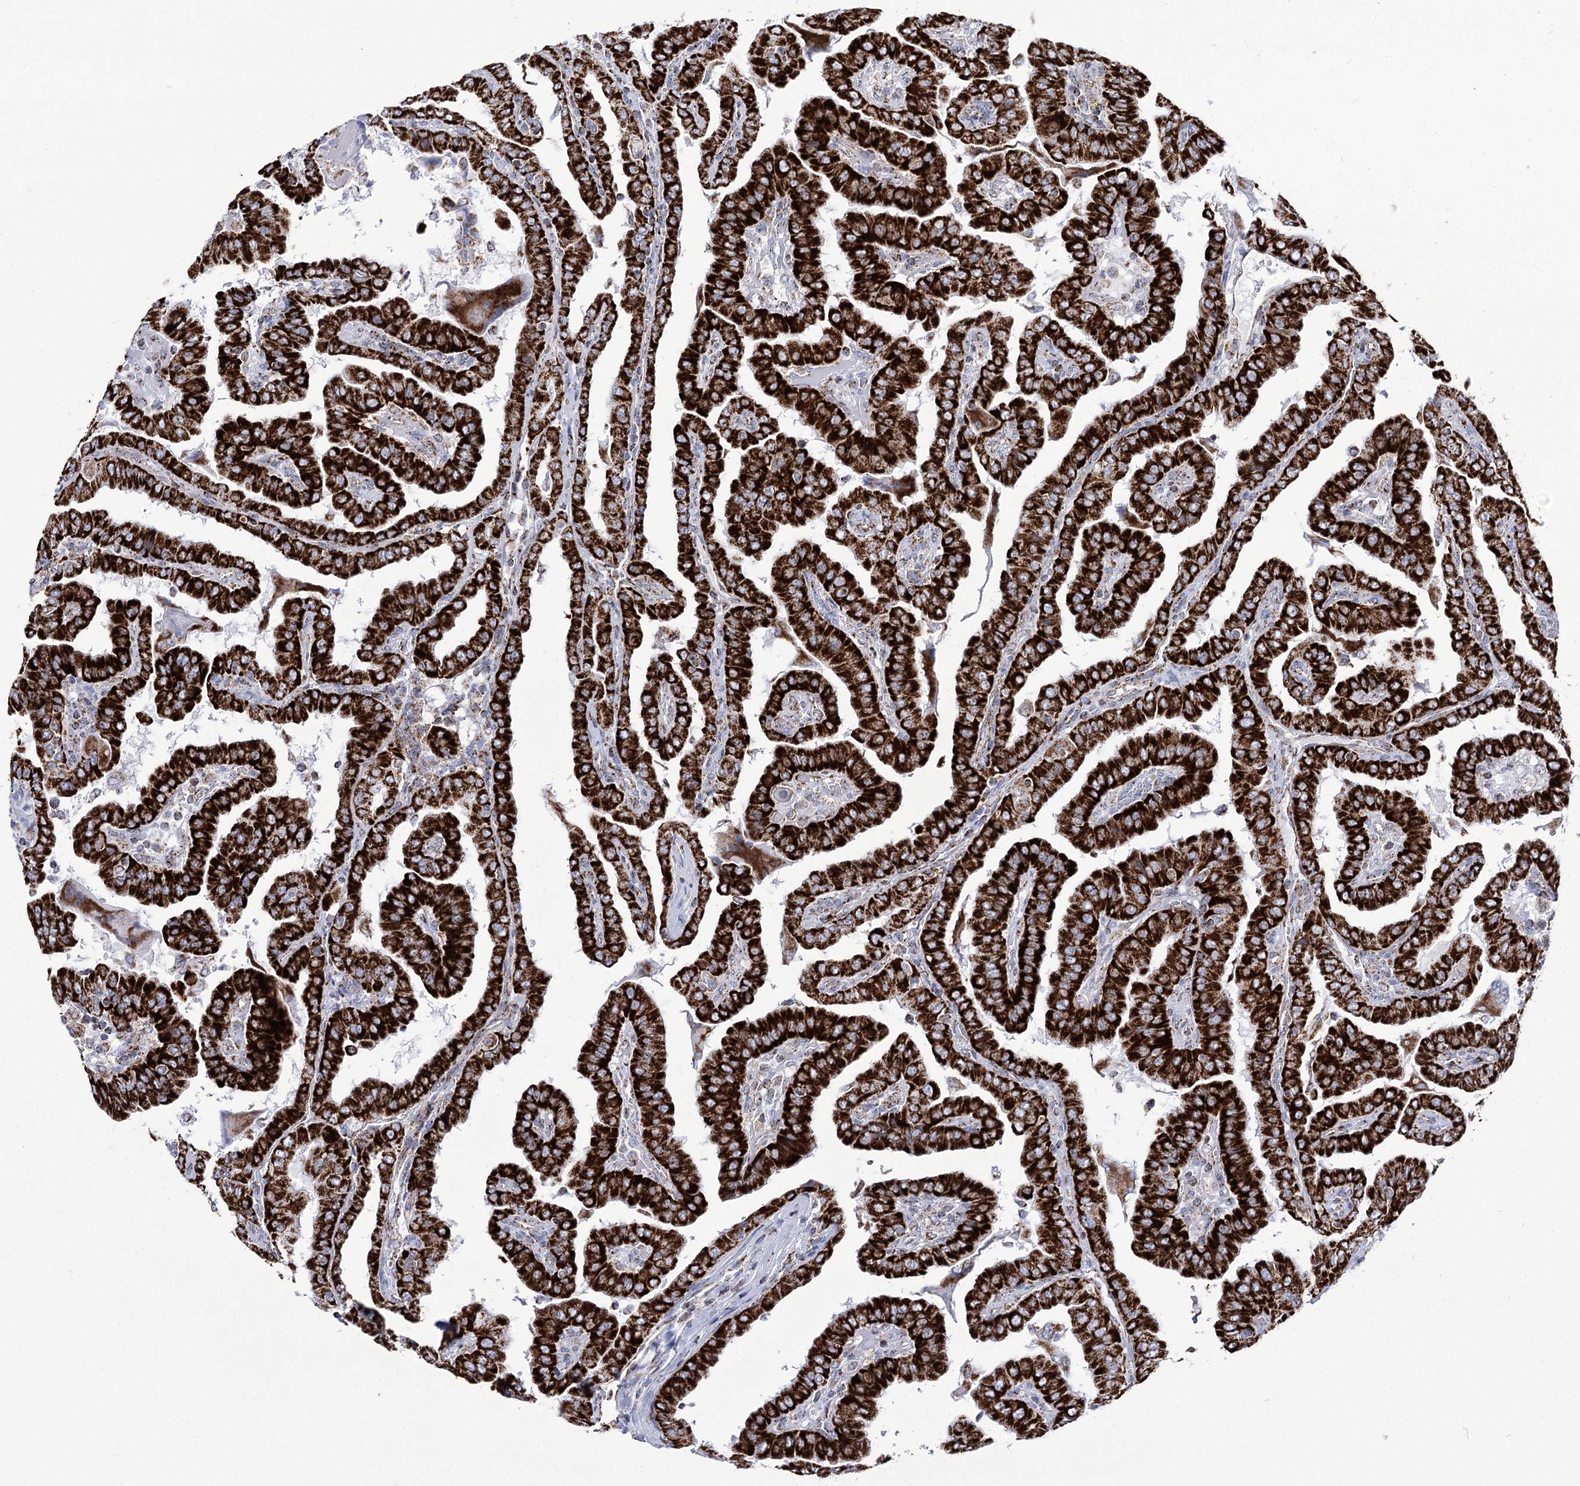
{"staining": {"intensity": "strong", "quantity": ">75%", "location": "cytoplasmic/membranous"}, "tissue": "thyroid cancer", "cell_type": "Tumor cells", "image_type": "cancer", "snomed": [{"axis": "morphology", "description": "Papillary adenocarcinoma, NOS"}, {"axis": "topography", "description": "Thyroid gland"}], "caption": "The immunohistochemical stain highlights strong cytoplasmic/membranous staining in tumor cells of thyroid cancer tissue.", "gene": "PDHB", "patient": {"sex": "male", "age": 33}}